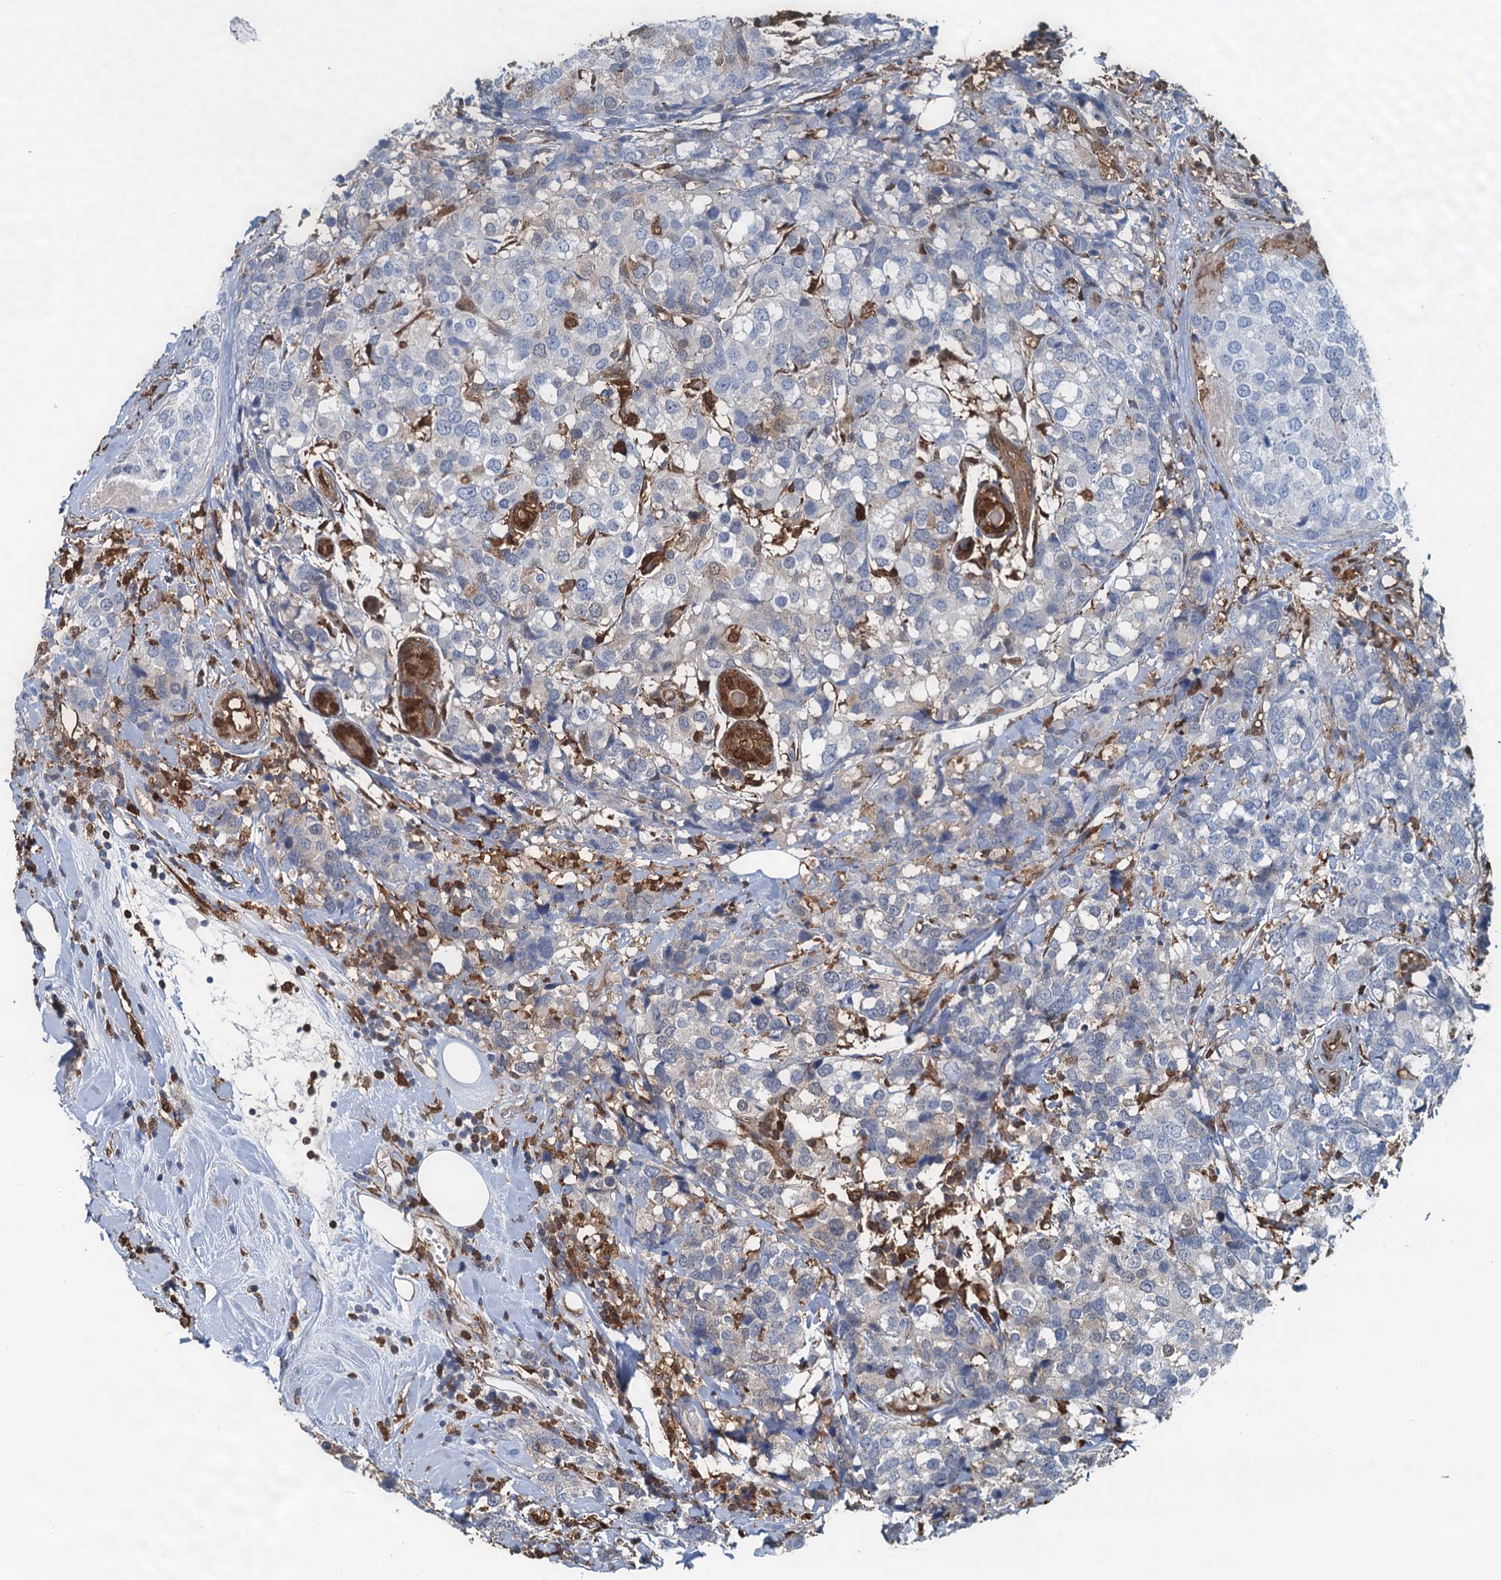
{"staining": {"intensity": "negative", "quantity": "none", "location": "none"}, "tissue": "breast cancer", "cell_type": "Tumor cells", "image_type": "cancer", "snomed": [{"axis": "morphology", "description": "Lobular carcinoma"}, {"axis": "topography", "description": "Breast"}], "caption": "Immunohistochemical staining of human breast cancer displays no significant staining in tumor cells. (DAB (3,3'-diaminobenzidine) immunohistochemistry (IHC), high magnification).", "gene": "S100A6", "patient": {"sex": "female", "age": 59}}